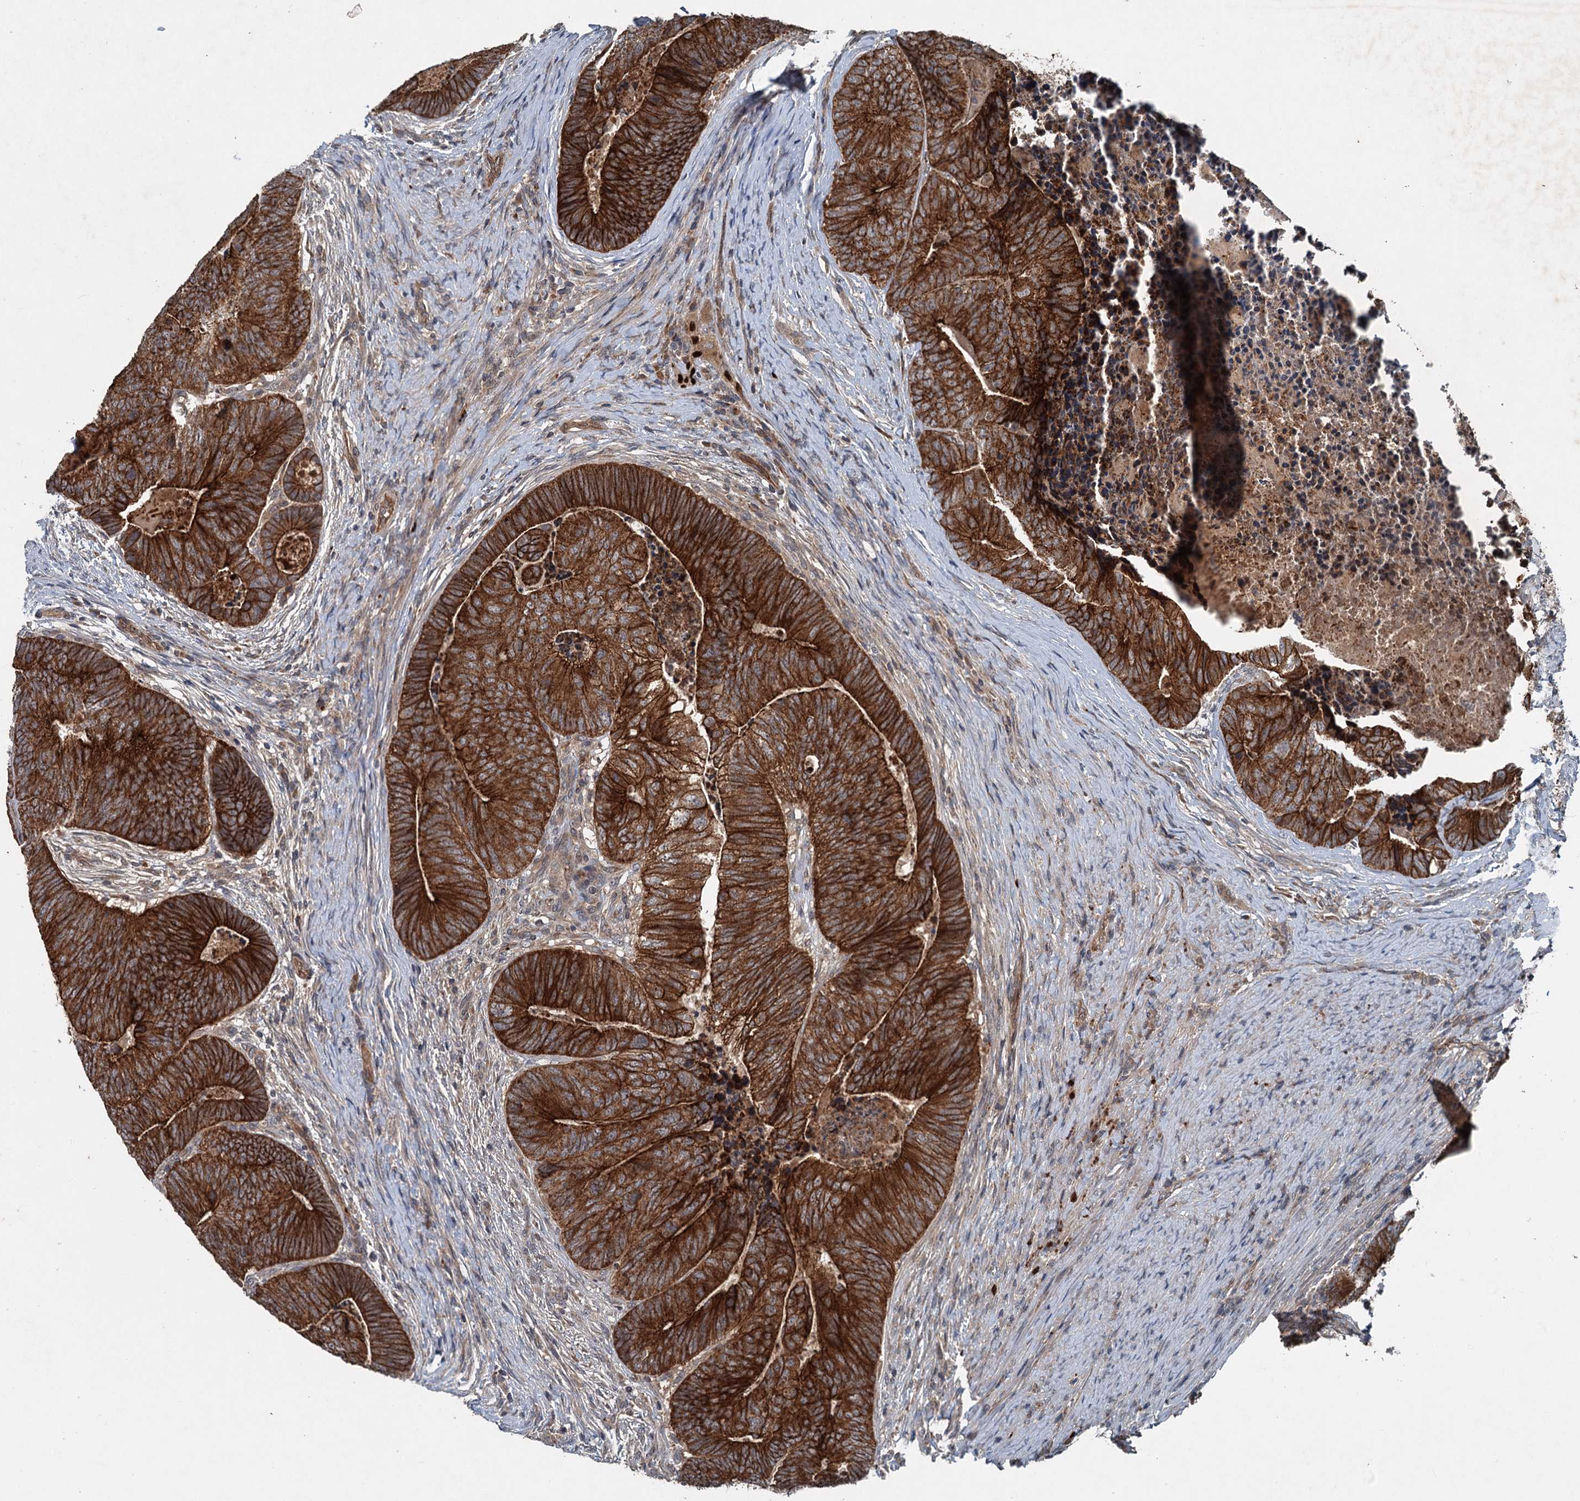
{"staining": {"intensity": "strong", "quantity": ">75%", "location": "cytoplasmic/membranous"}, "tissue": "colorectal cancer", "cell_type": "Tumor cells", "image_type": "cancer", "snomed": [{"axis": "morphology", "description": "Adenocarcinoma, NOS"}, {"axis": "topography", "description": "Colon"}], "caption": "A brown stain labels strong cytoplasmic/membranous staining of a protein in colorectal adenocarcinoma tumor cells.", "gene": "N4BP2L2", "patient": {"sex": "female", "age": 67}}